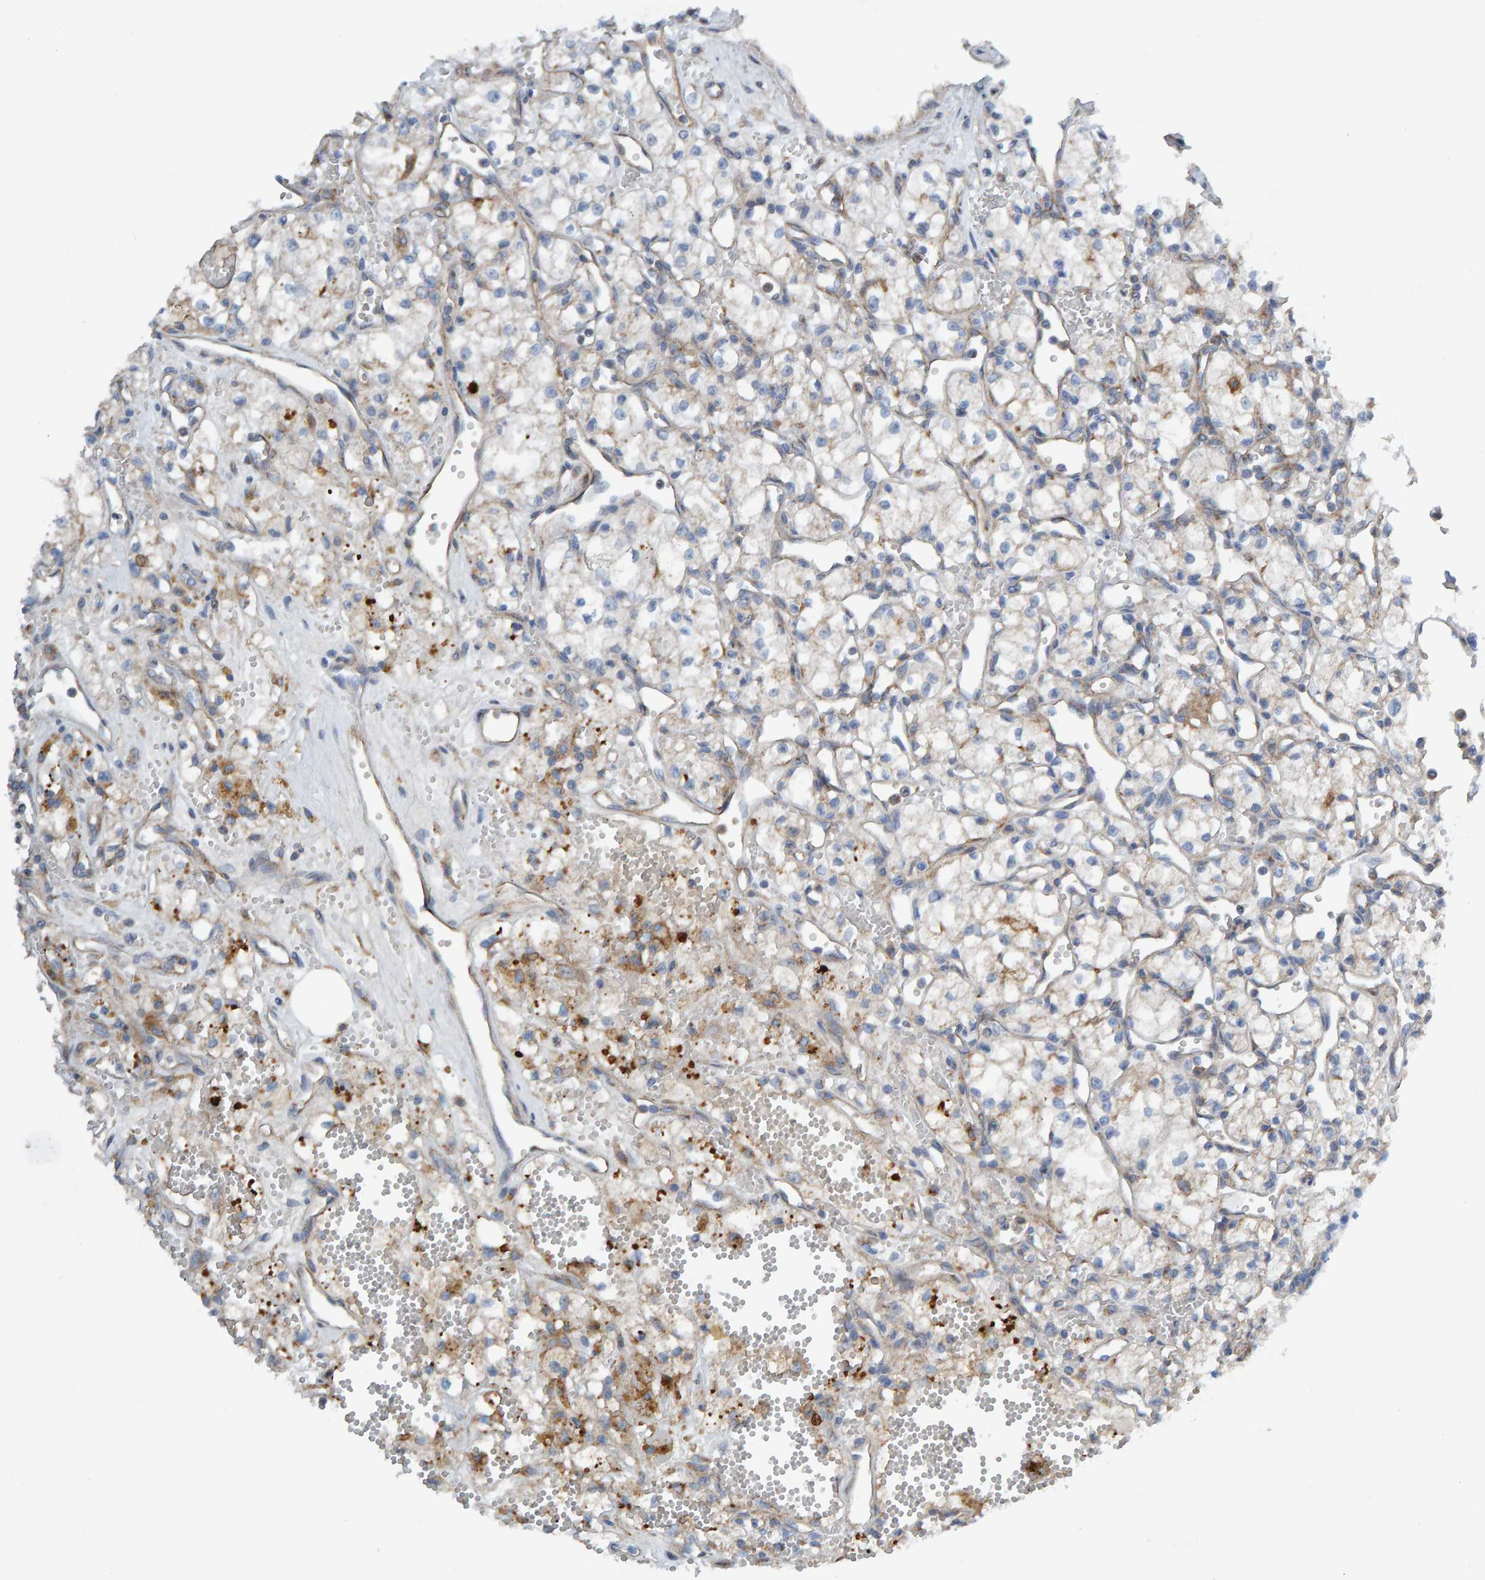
{"staining": {"intensity": "weak", "quantity": "<25%", "location": "cytoplasmic/membranous"}, "tissue": "renal cancer", "cell_type": "Tumor cells", "image_type": "cancer", "snomed": [{"axis": "morphology", "description": "Adenocarcinoma, NOS"}, {"axis": "topography", "description": "Kidney"}], "caption": "Tumor cells are negative for brown protein staining in renal adenocarcinoma.", "gene": "MKLN1", "patient": {"sex": "male", "age": 59}}